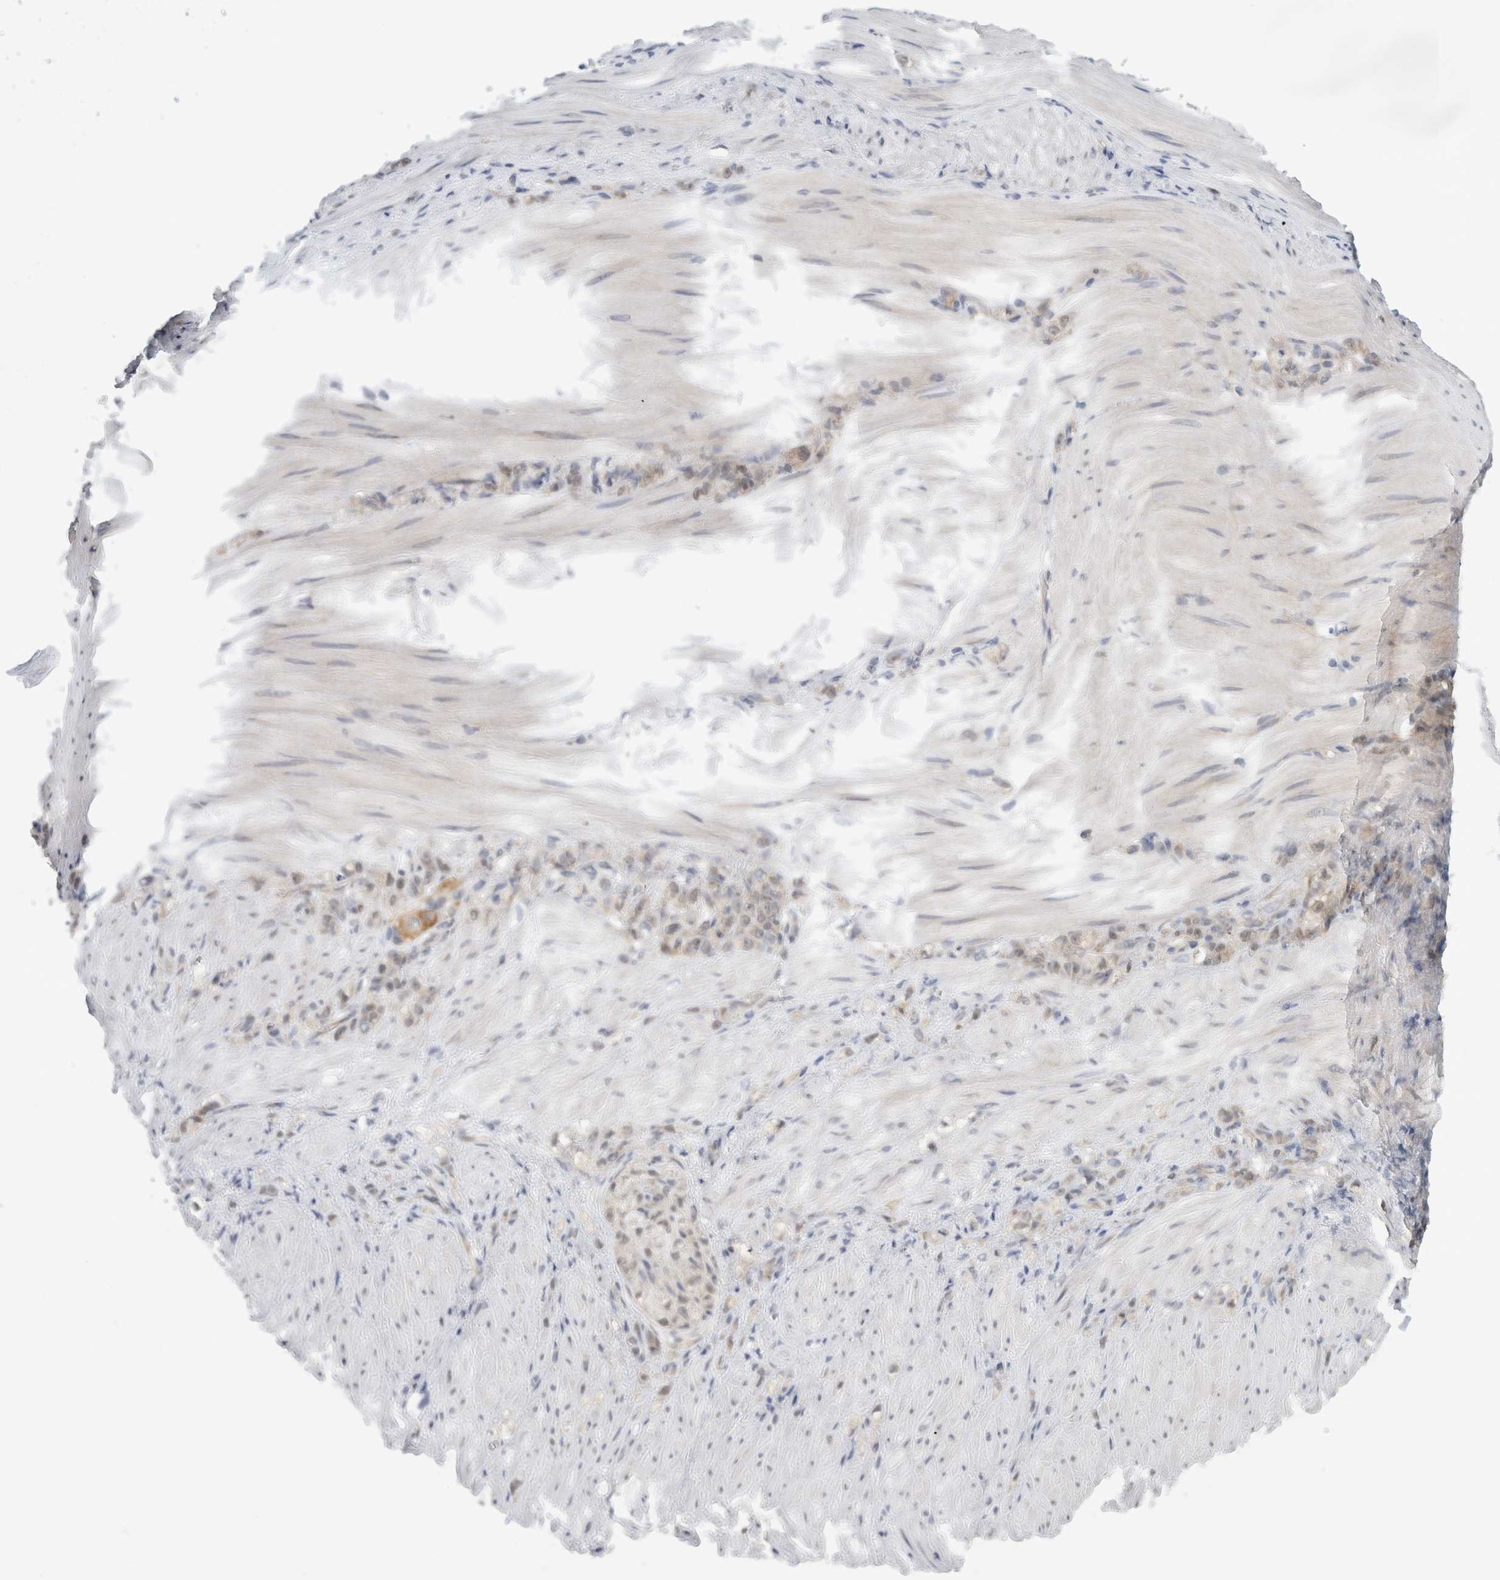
{"staining": {"intensity": "weak", "quantity": "<25%", "location": "nuclear"}, "tissue": "stomach cancer", "cell_type": "Tumor cells", "image_type": "cancer", "snomed": [{"axis": "morphology", "description": "Normal tissue, NOS"}, {"axis": "morphology", "description": "Adenocarcinoma, NOS"}, {"axis": "topography", "description": "Stomach"}], "caption": "Stomach cancer (adenocarcinoma) was stained to show a protein in brown. There is no significant staining in tumor cells.", "gene": "EIF4G3", "patient": {"sex": "male", "age": 82}}